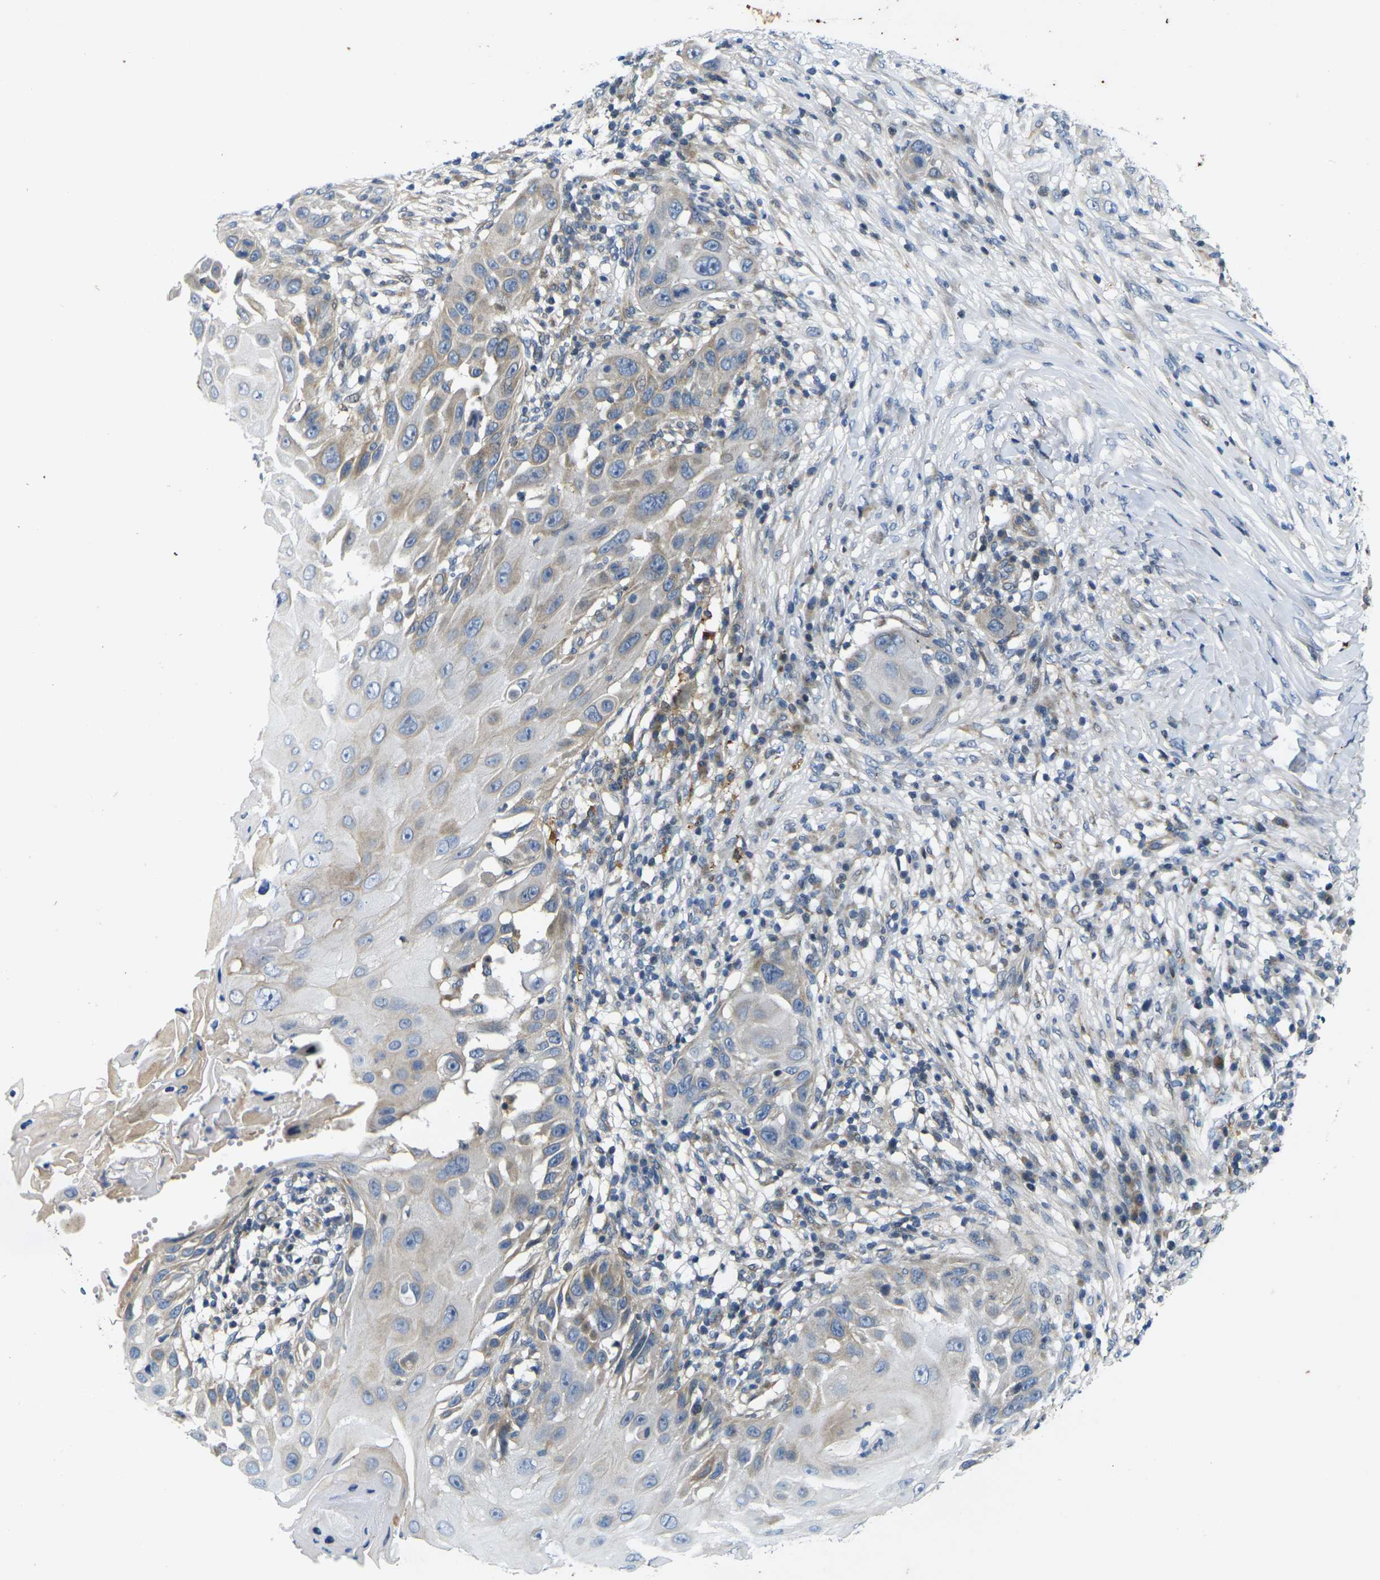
{"staining": {"intensity": "weak", "quantity": "<25%", "location": "cytoplasmic/membranous"}, "tissue": "skin cancer", "cell_type": "Tumor cells", "image_type": "cancer", "snomed": [{"axis": "morphology", "description": "Squamous cell carcinoma, NOS"}, {"axis": "topography", "description": "Skin"}], "caption": "Immunohistochemistry (IHC) of human squamous cell carcinoma (skin) reveals no expression in tumor cells.", "gene": "ROBO2", "patient": {"sex": "female", "age": 44}}